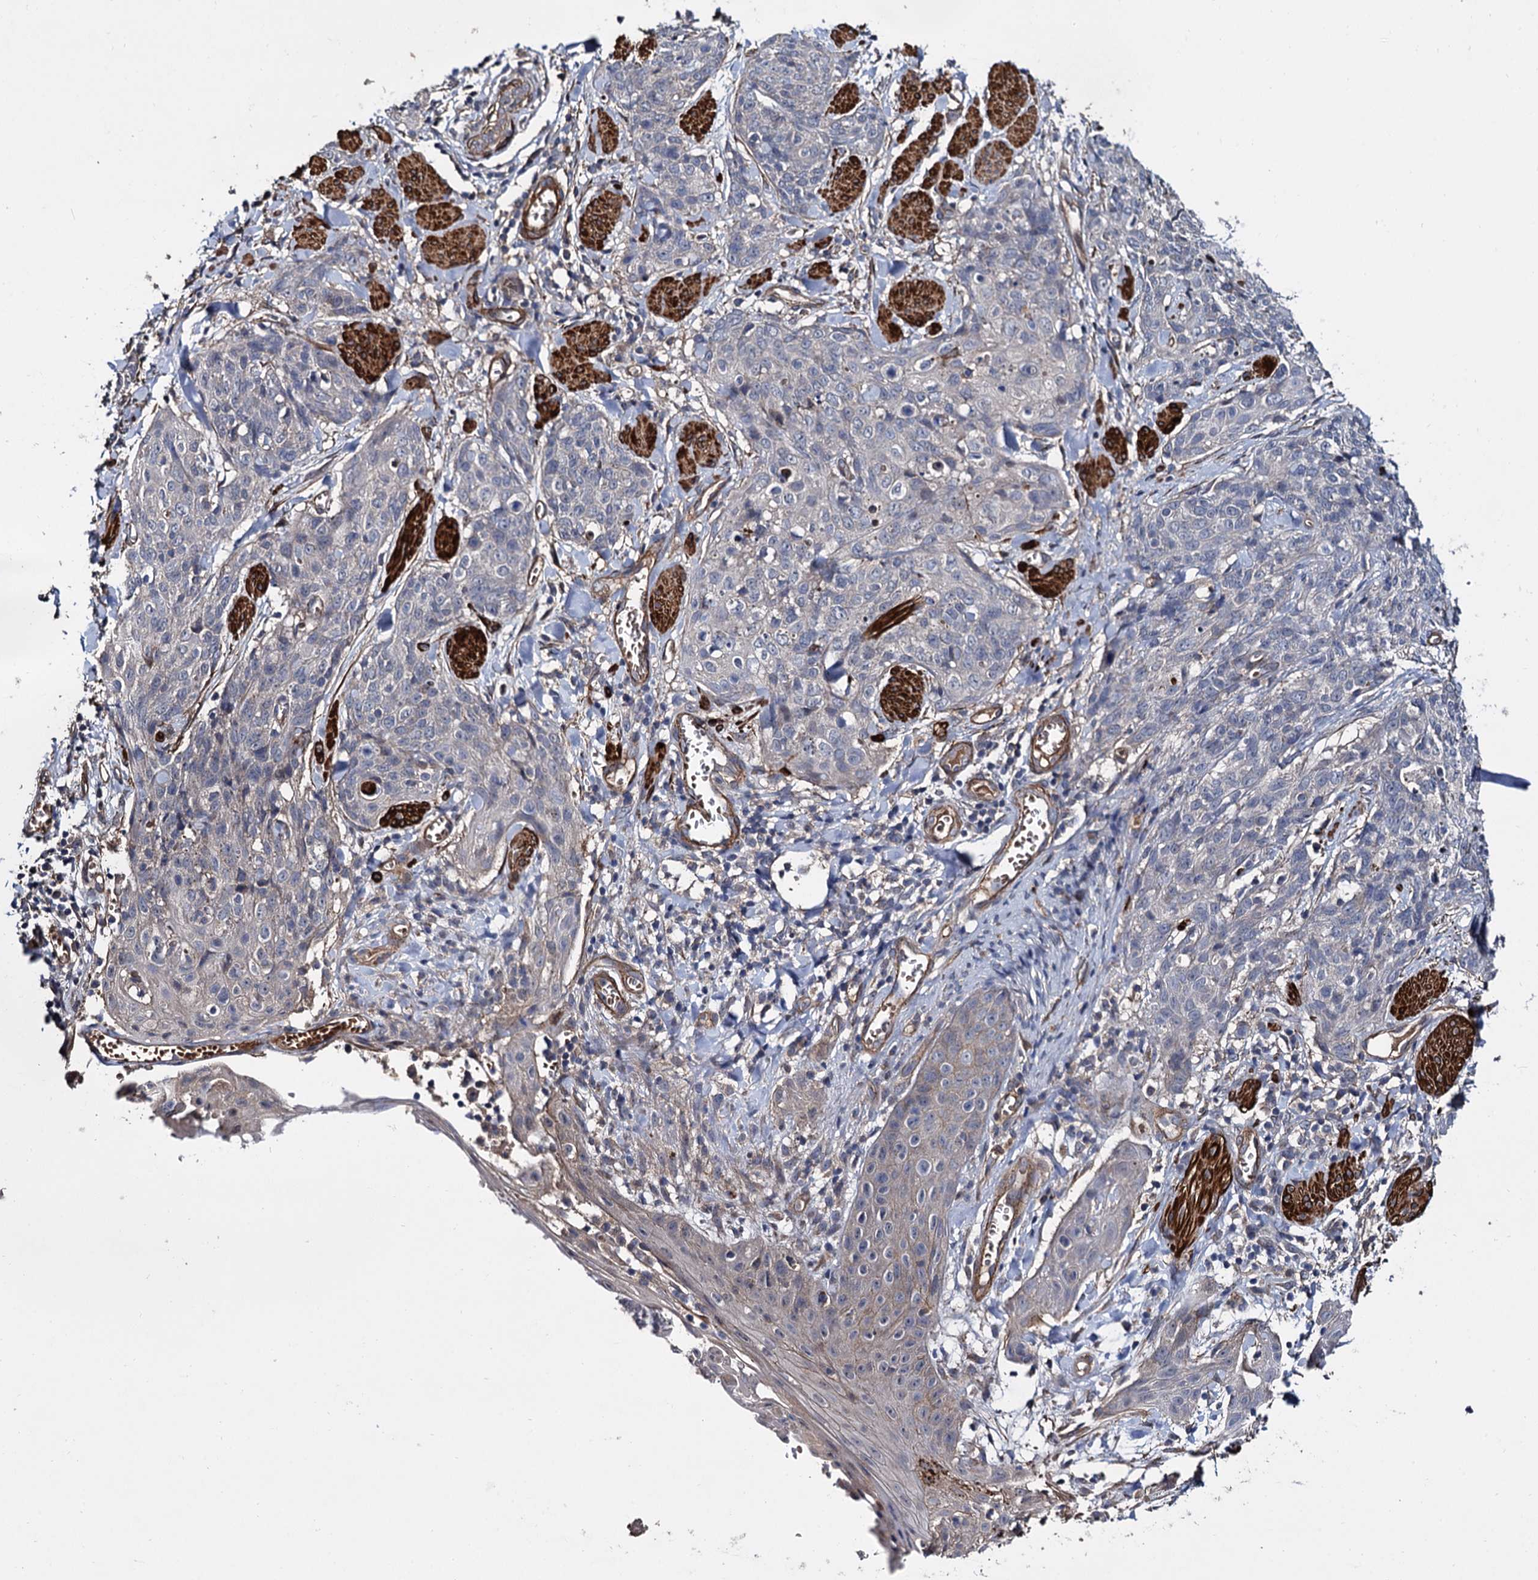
{"staining": {"intensity": "negative", "quantity": "none", "location": "none"}, "tissue": "skin cancer", "cell_type": "Tumor cells", "image_type": "cancer", "snomed": [{"axis": "morphology", "description": "Squamous cell carcinoma, NOS"}, {"axis": "topography", "description": "Skin"}, {"axis": "topography", "description": "Vulva"}], "caption": "IHC image of neoplastic tissue: skin cancer stained with DAB displays no significant protein staining in tumor cells.", "gene": "ISM2", "patient": {"sex": "female", "age": 85}}